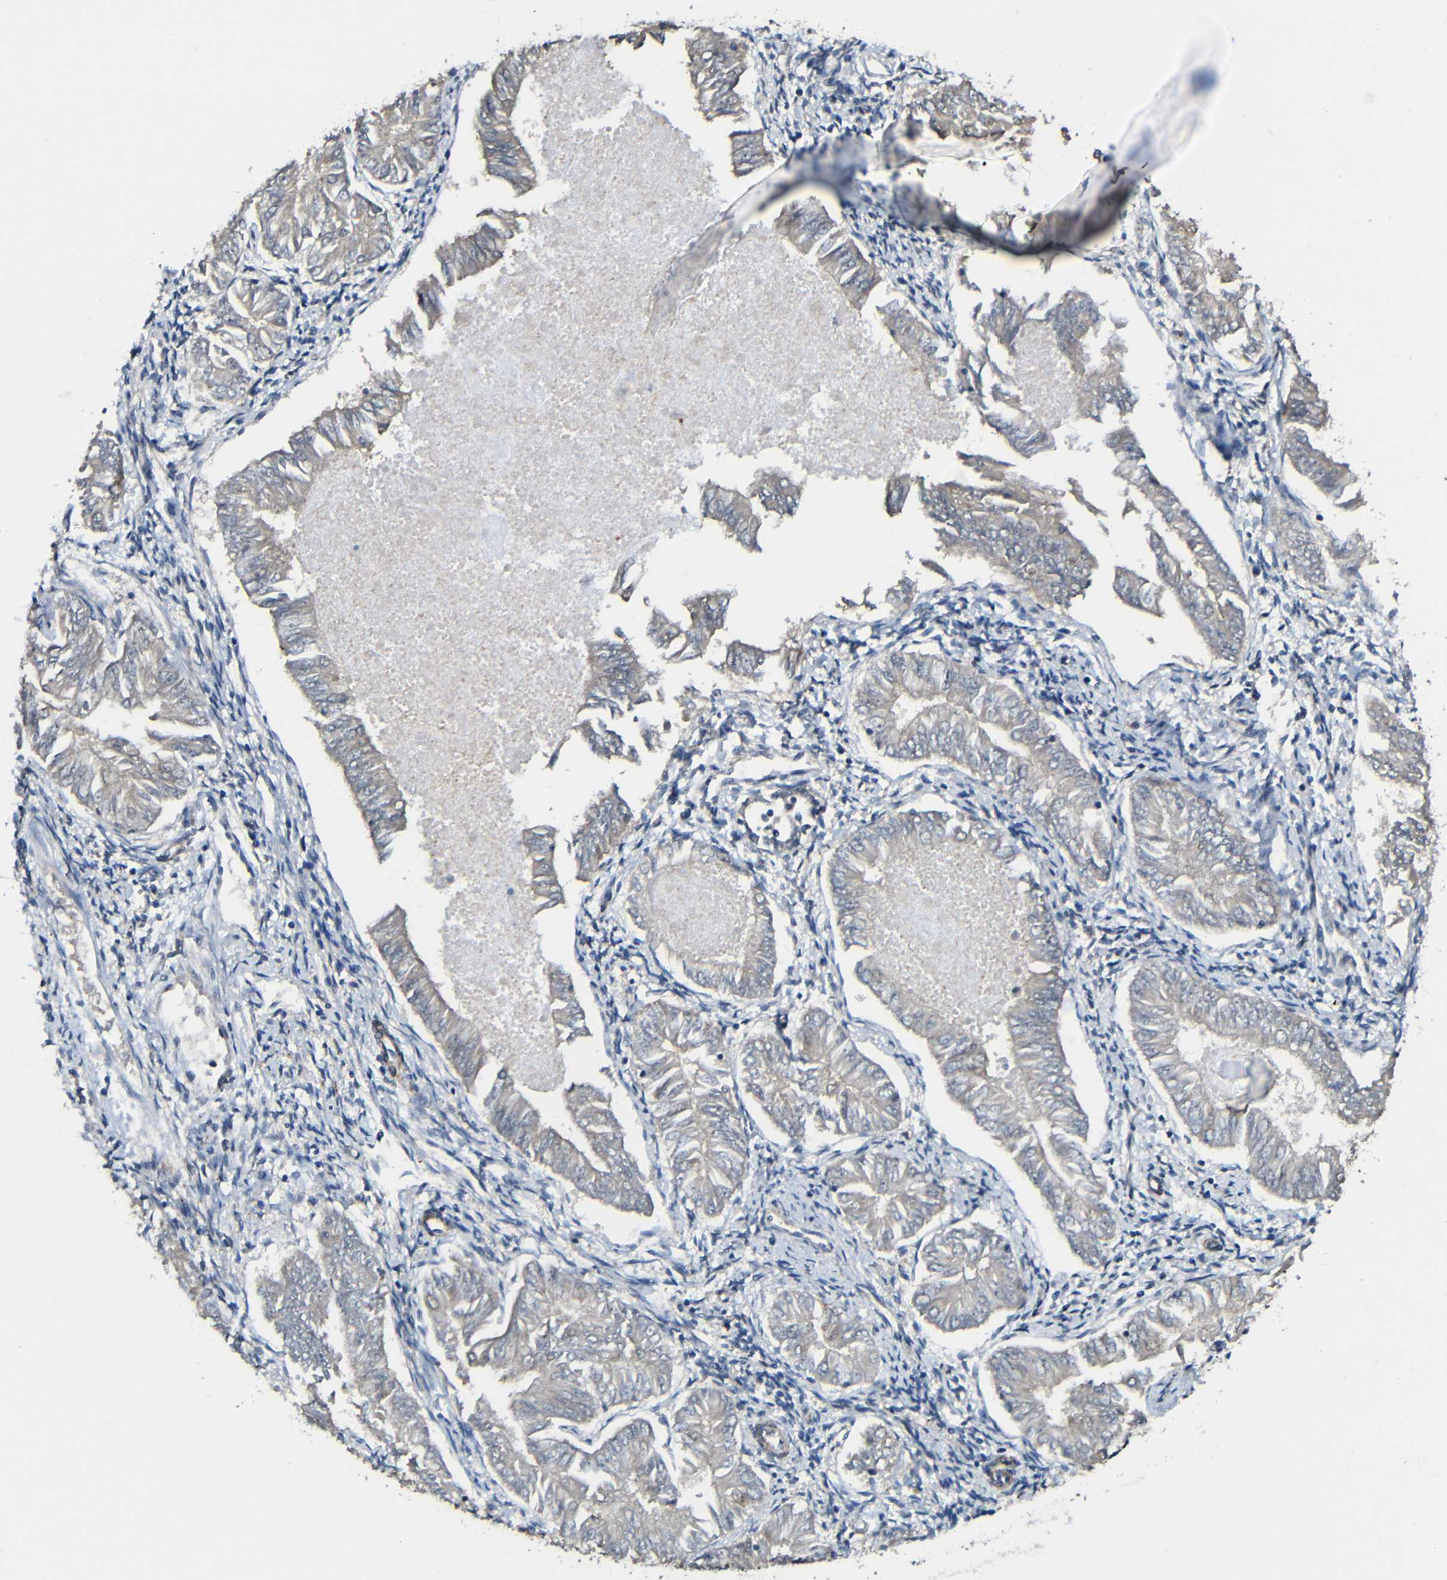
{"staining": {"intensity": "negative", "quantity": "none", "location": "none"}, "tissue": "endometrial cancer", "cell_type": "Tumor cells", "image_type": "cancer", "snomed": [{"axis": "morphology", "description": "Adenocarcinoma, NOS"}, {"axis": "topography", "description": "Endometrium"}], "caption": "A histopathology image of human endometrial cancer (adenocarcinoma) is negative for staining in tumor cells.", "gene": "FAM172A", "patient": {"sex": "female", "age": 53}}